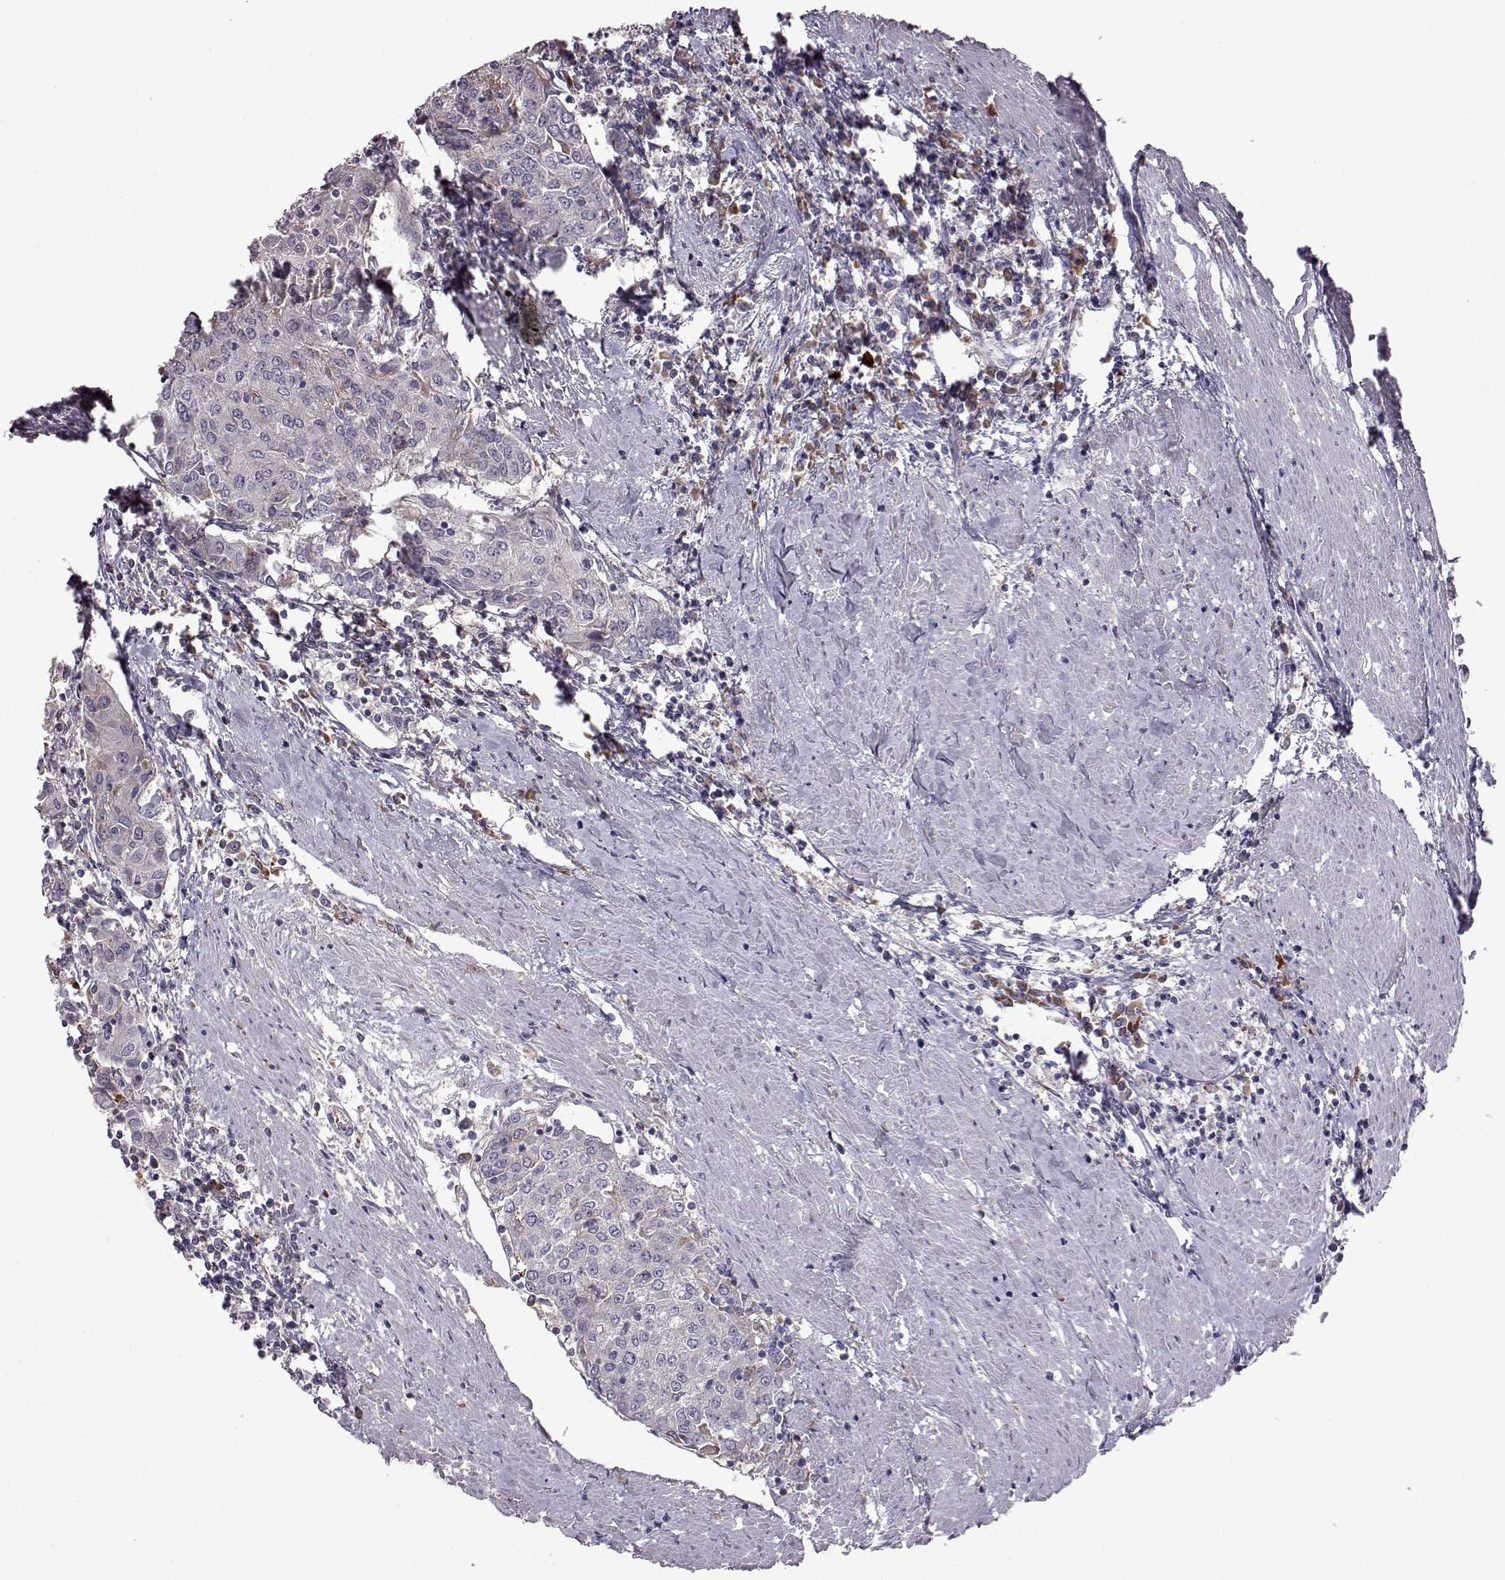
{"staining": {"intensity": "weak", "quantity": "<25%", "location": "cytoplasmic/membranous"}, "tissue": "urothelial cancer", "cell_type": "Tumor cells", "image_type": "cancer", "snomed": [{"axis": "morphology", "description": "Urothelial carcinoma, High grade"}, {"axis": "topography", "description": "Urinary bladder"}], "caption": "Image shows no protein staining in tumor cells of high-grade urothelial carcinoma tissue. The staining was performed using DAB (3,3'-diaminobenzidine) to visualize the protein expression in brown, while the nuclei were stained in blue with hematoxylin (Magnification: 20x).", "gene": "ADGRG2", "patient": {"sex": "female", "age": 85}}